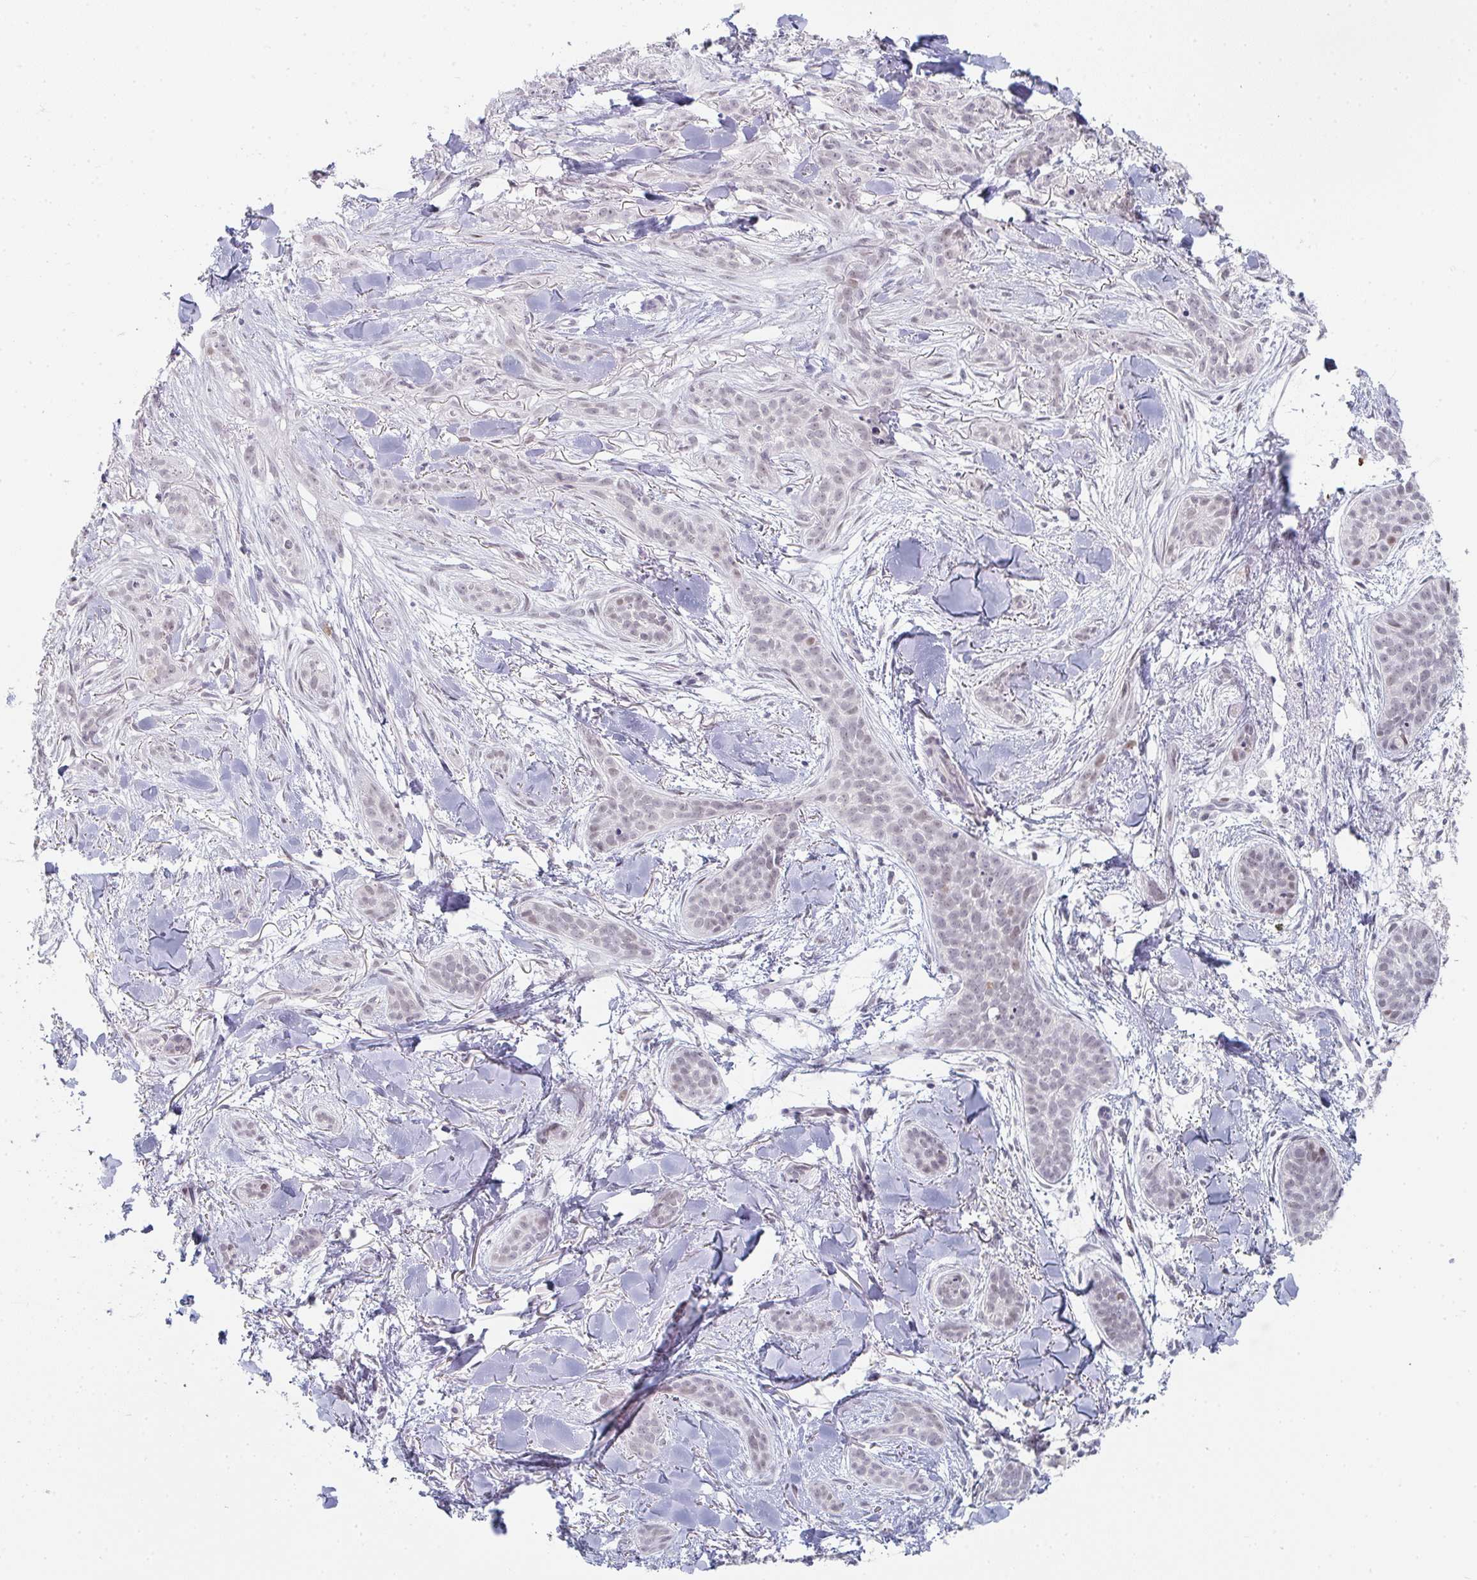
{"staining": {"intensity": "negative", "quantity": "none", "location": "none"}, "tissue": "skin cancer", "cell_type": "Tumor cells", "image_type": "cancer", "snomed": [{"axis": "morphology", "description": "Basal cell carcinoma"}, {"axis": "topography", "description": "Skin"}], "caption": "The histopathology image demonstrates no significant expression in tumor cells of skin cancer (basal cell carcinoma).", "gene": "LIN54", "patient": {"sex": "male", "age": 52}}